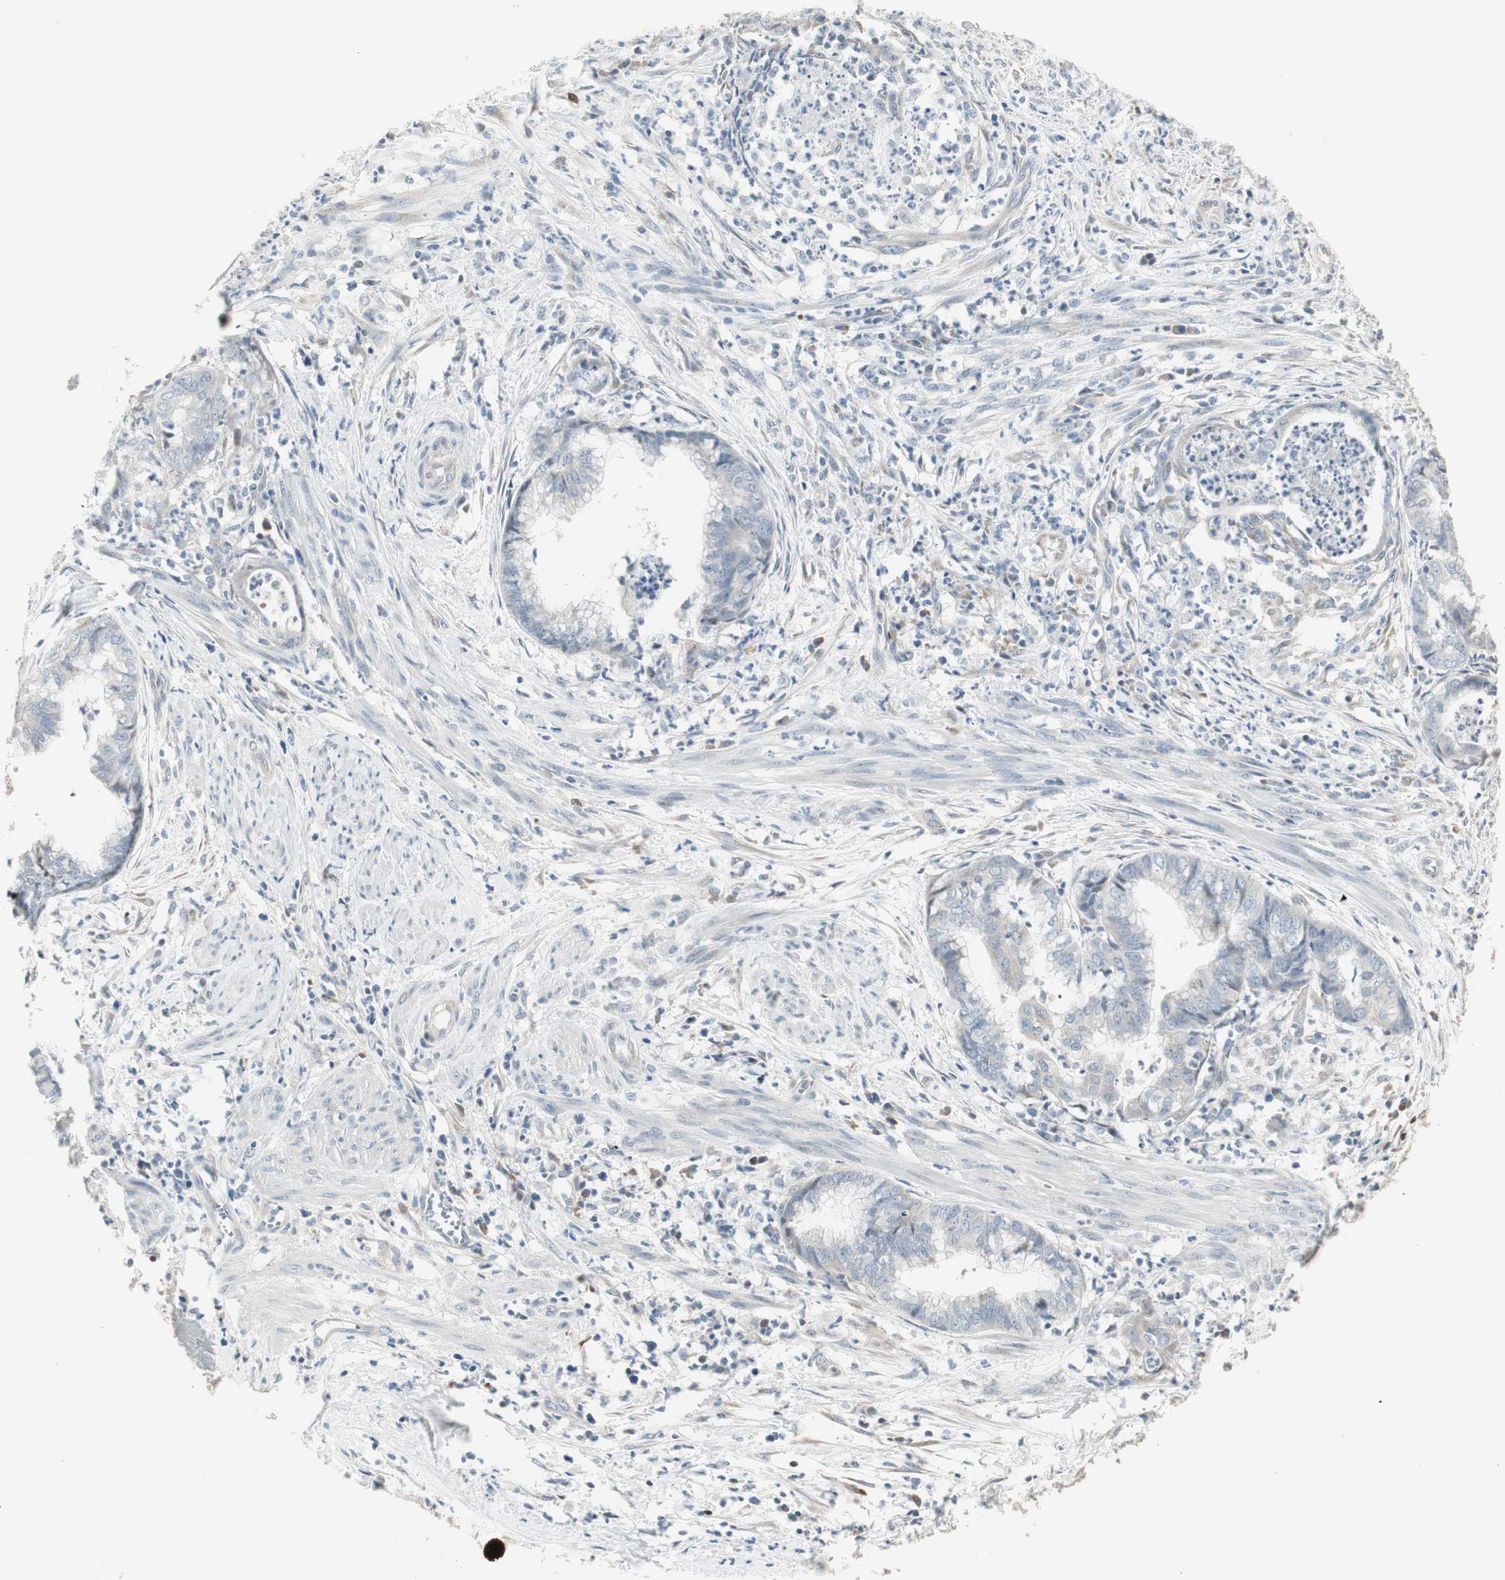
{"staining": {"intensity": "negative", "quantity": "none", "location": "none"}, "tissue": "endometrial cancer", "cell_type": "Tumor cells", "image_type": "cancer", "snomed": [{"axis": "morphology", "description": "Necrosis, NOS"}, {"axis": "morphology", "description": "Adenocarcinoma, NOS"}, {"axis": "topography", "description": "Endometrium"}], "caption": "Micrograph shows no protein positivity in tumor cells of adenocarcinoma (endometrial) tissue.", "gene": "PDZK1", "patient": {"sex": "female", "age": 79}}